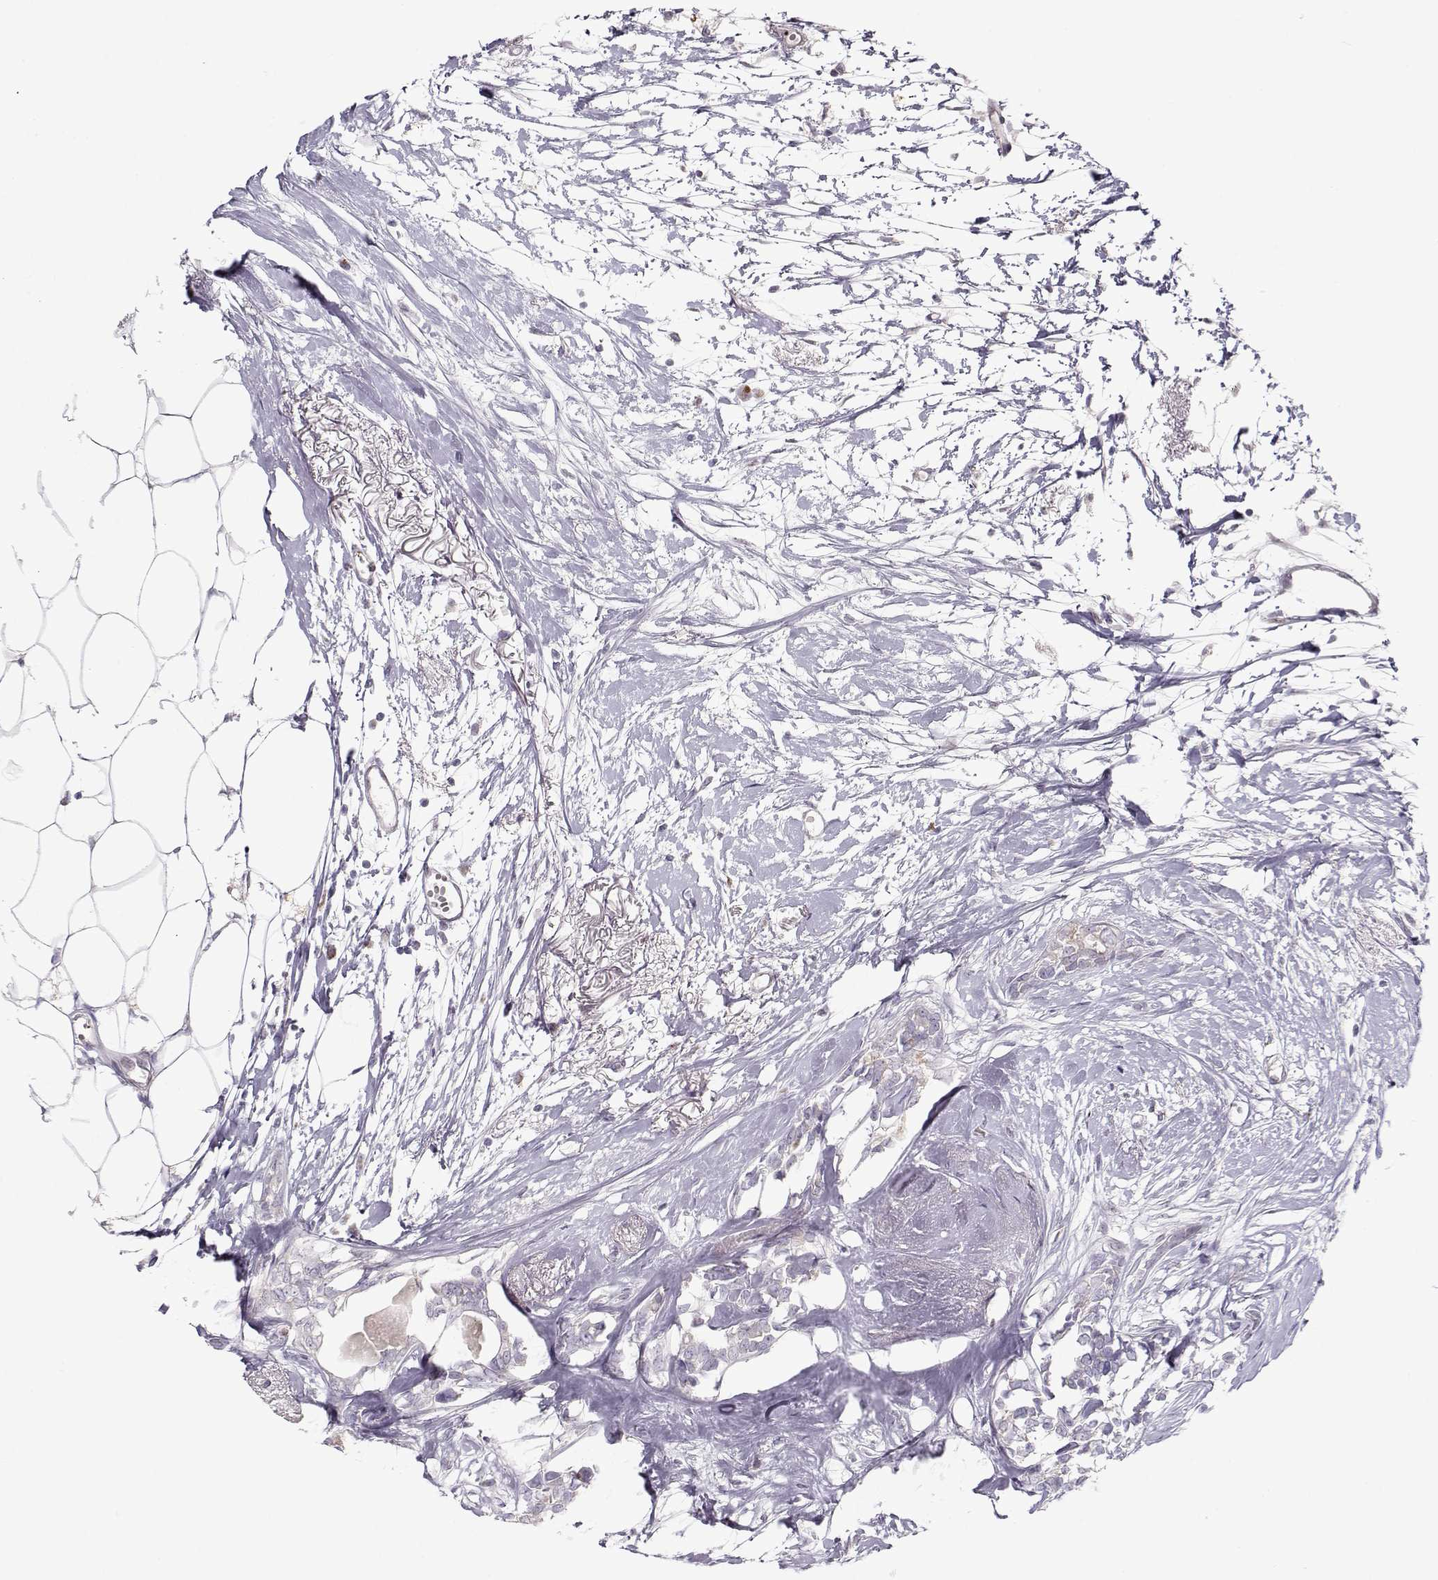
{"staining": {"intensity": "weak", "quantity": "<25%", "location": "cytoplasmic/membranous"}, "tissue": "breast cancer", "cell_type": "Tumor cells", "image_type": "cancer", "snomed": [{"axis": "morphology", "description": "Duct carcinoma"}, {"axis": "topography", "description": "Breast"}], "caption": "The micrograph displays no significant expression in tumor cells of breast cancer (invasive ductal carcinoma).", "gene": "KLF17", "patient": {"sex": "female", "age": 40}}